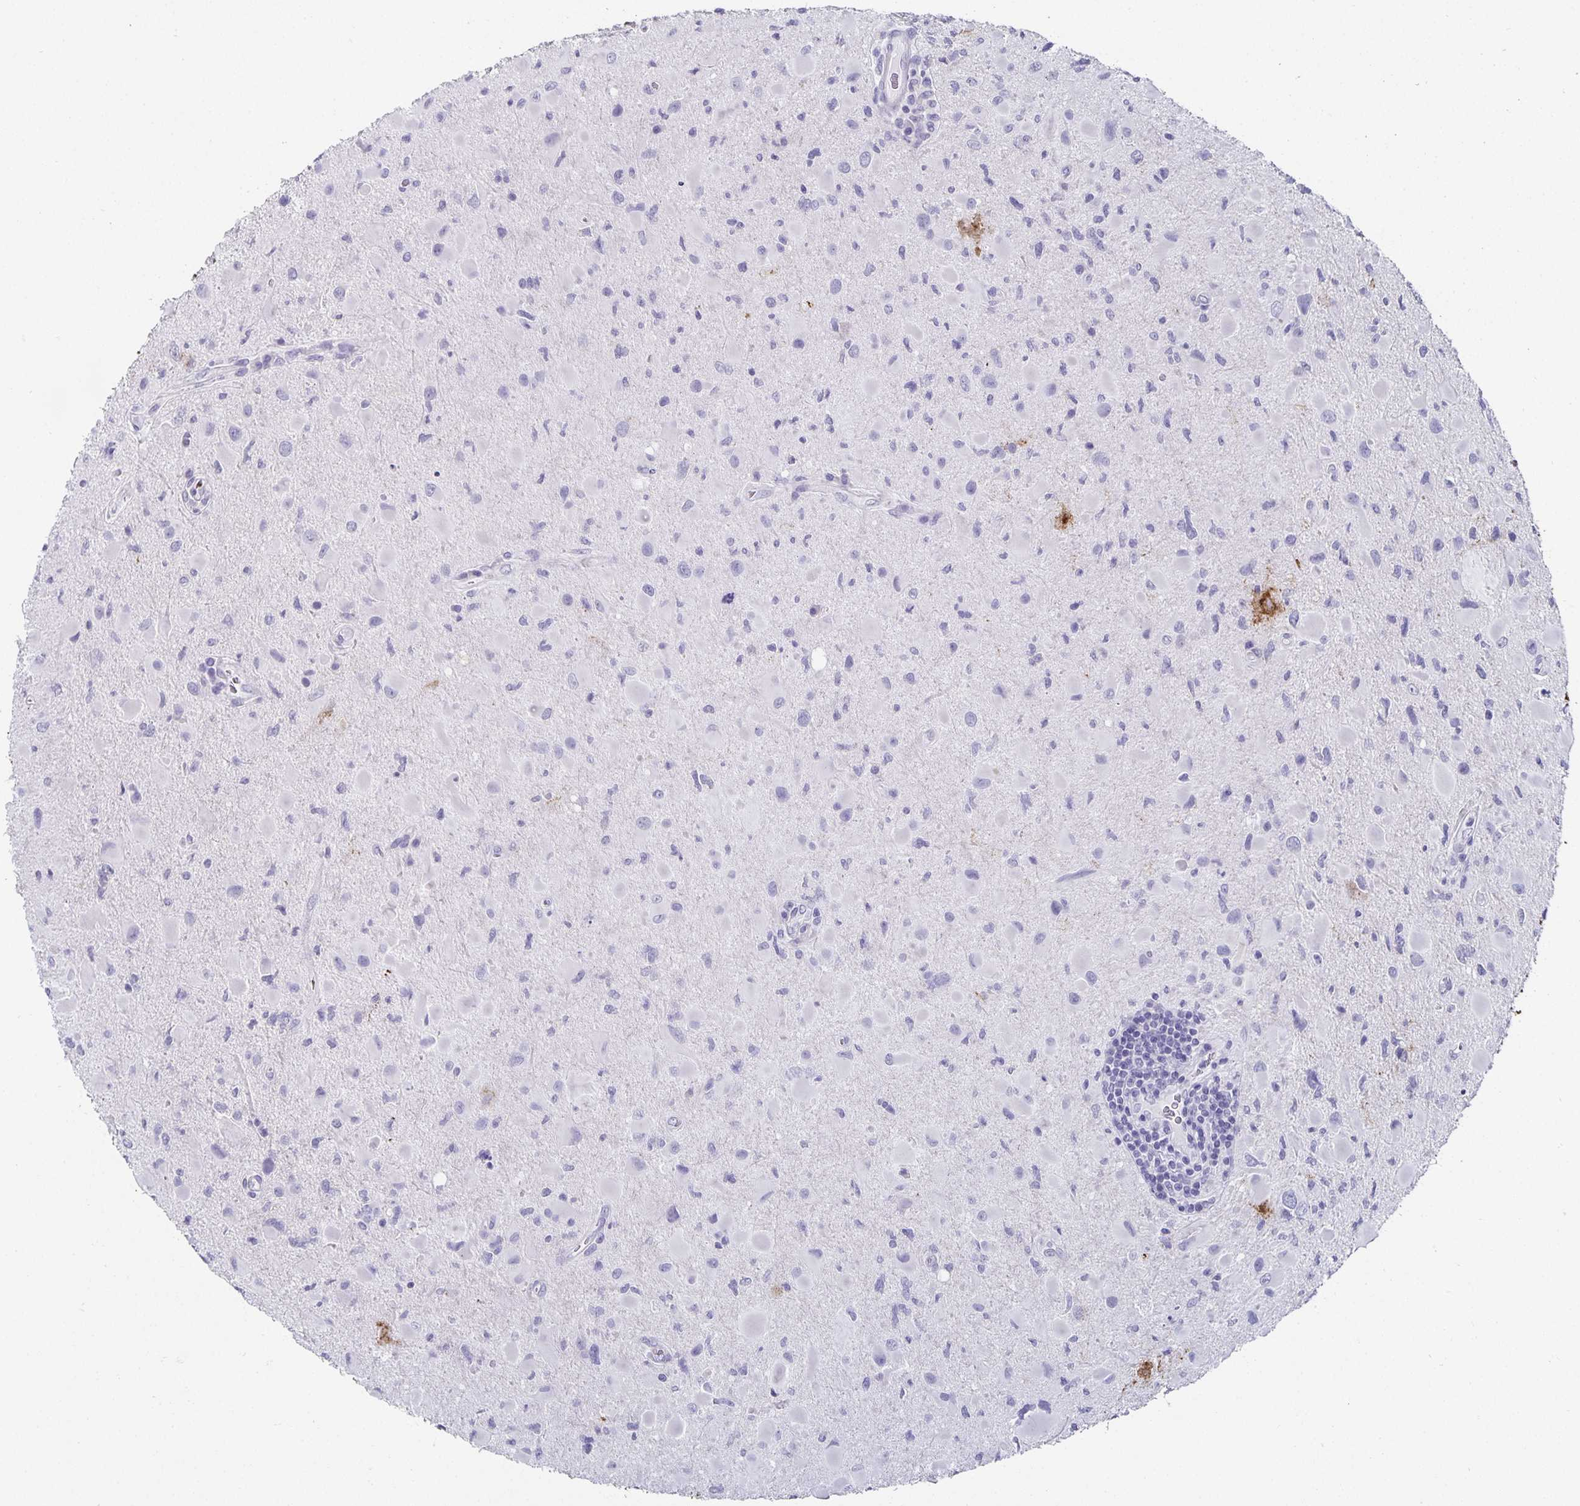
{"staining": {"intensity": "negative", "quantity": "none", "location": "none"}, "tissue": "glioma", "cell_type": "Tumor cells", "image_type": "cancer", "snomed": [{"axis": "morphology", "description": "Glioma, malignant, Low grade"}, {"axis": "topography", "description": "Brain"}], "caption": "Protein analysis of glioma shows no significant expression in tumor cells.", "gene": "CHGA", "patient": {"sex": "female", "age": 32}}